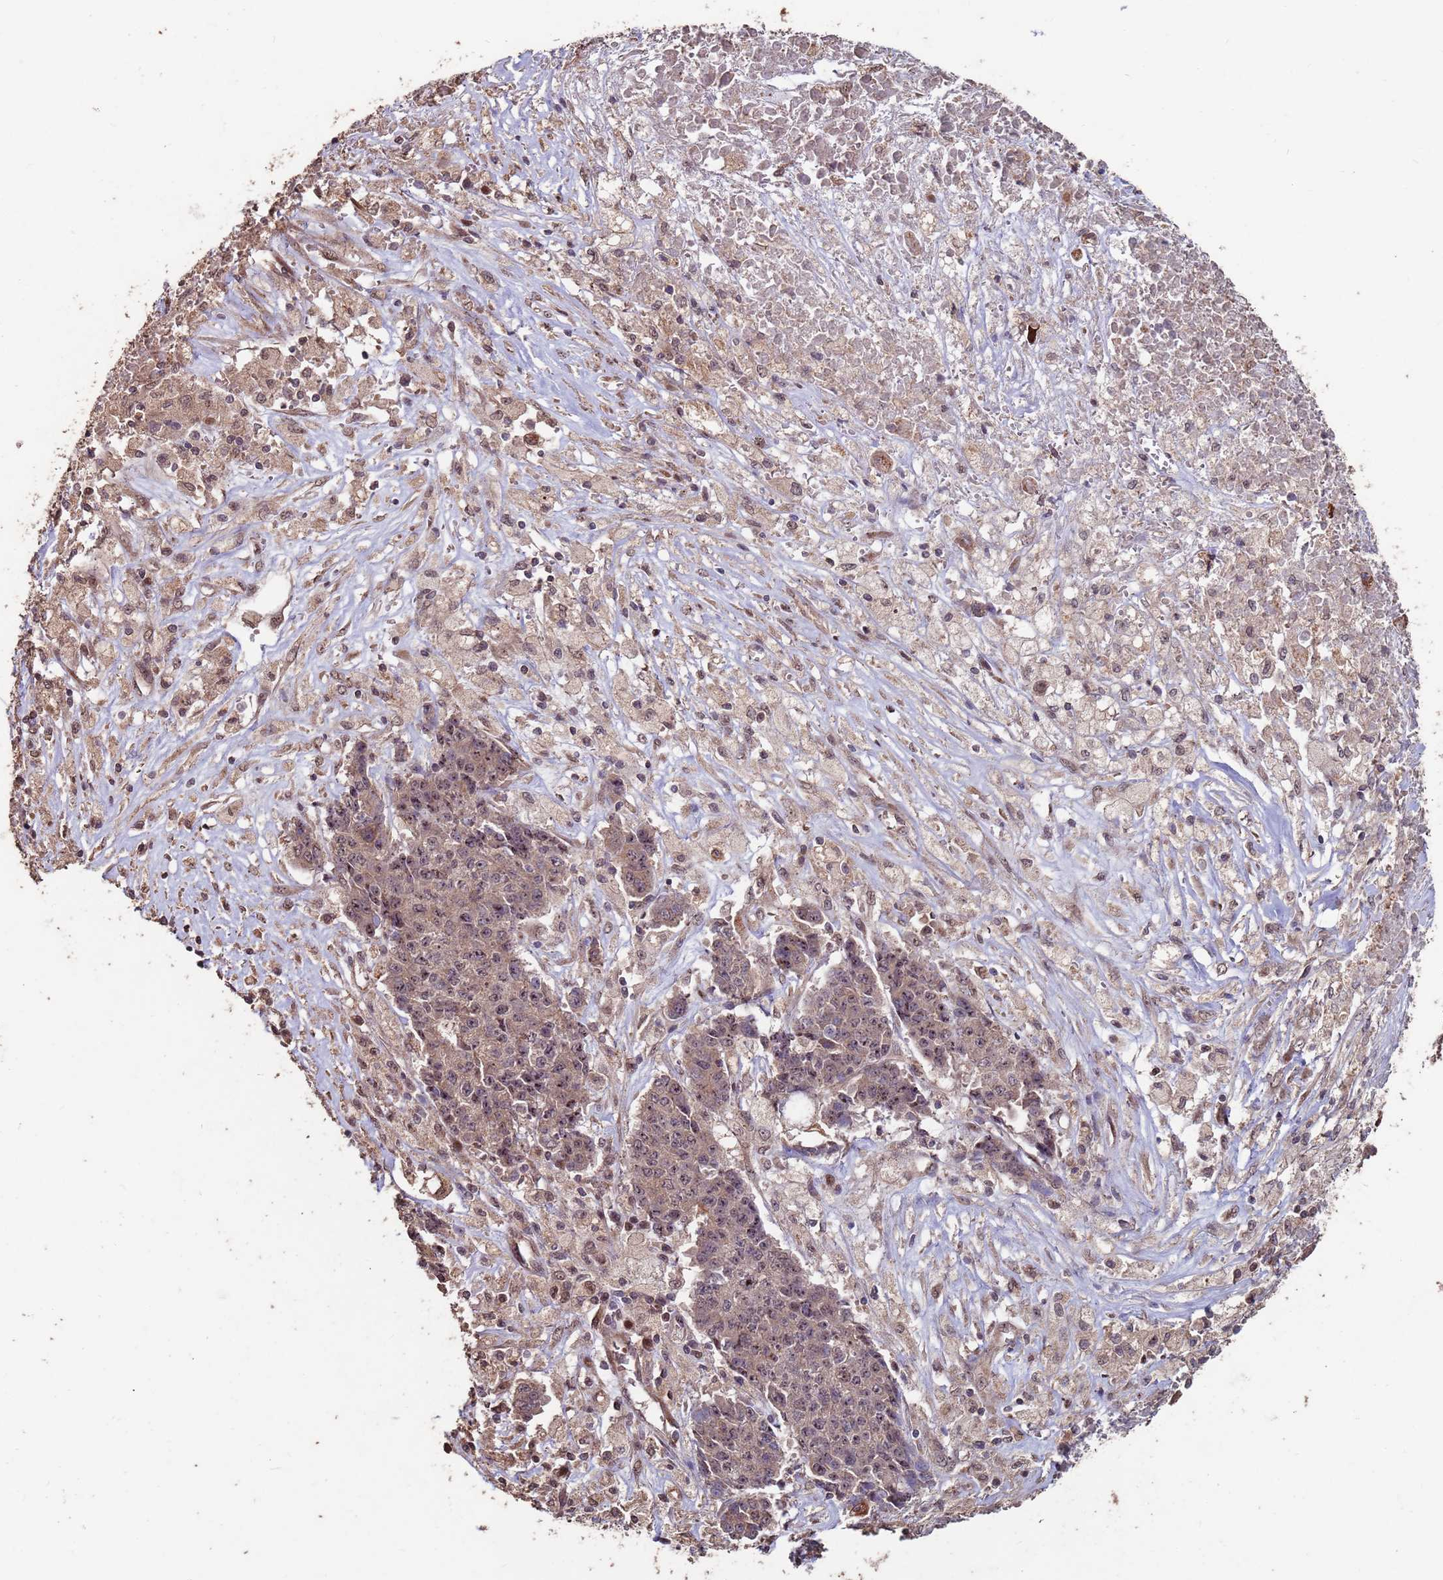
{"staining": {"intensity": "moderate", "quantity": "<25%", "location": "nuclear"}, "tissue": "ovarian cancer", "cell_type": "Tumor cells", "image_type": "cancer", "snomed": [{"axis": "morphology", "description": "Carcinoma, endometroid"}, {"axis": "topography", "description": "Ovary"}], "caption": "Immunohistochemical staining of human endometroid carcinoma (ovarian) shows low levels of moderate nuclear expression in approximately <25% of tumor cells.", "gene": "PRR7", "patient": {"sex": "female", "age": 42}}